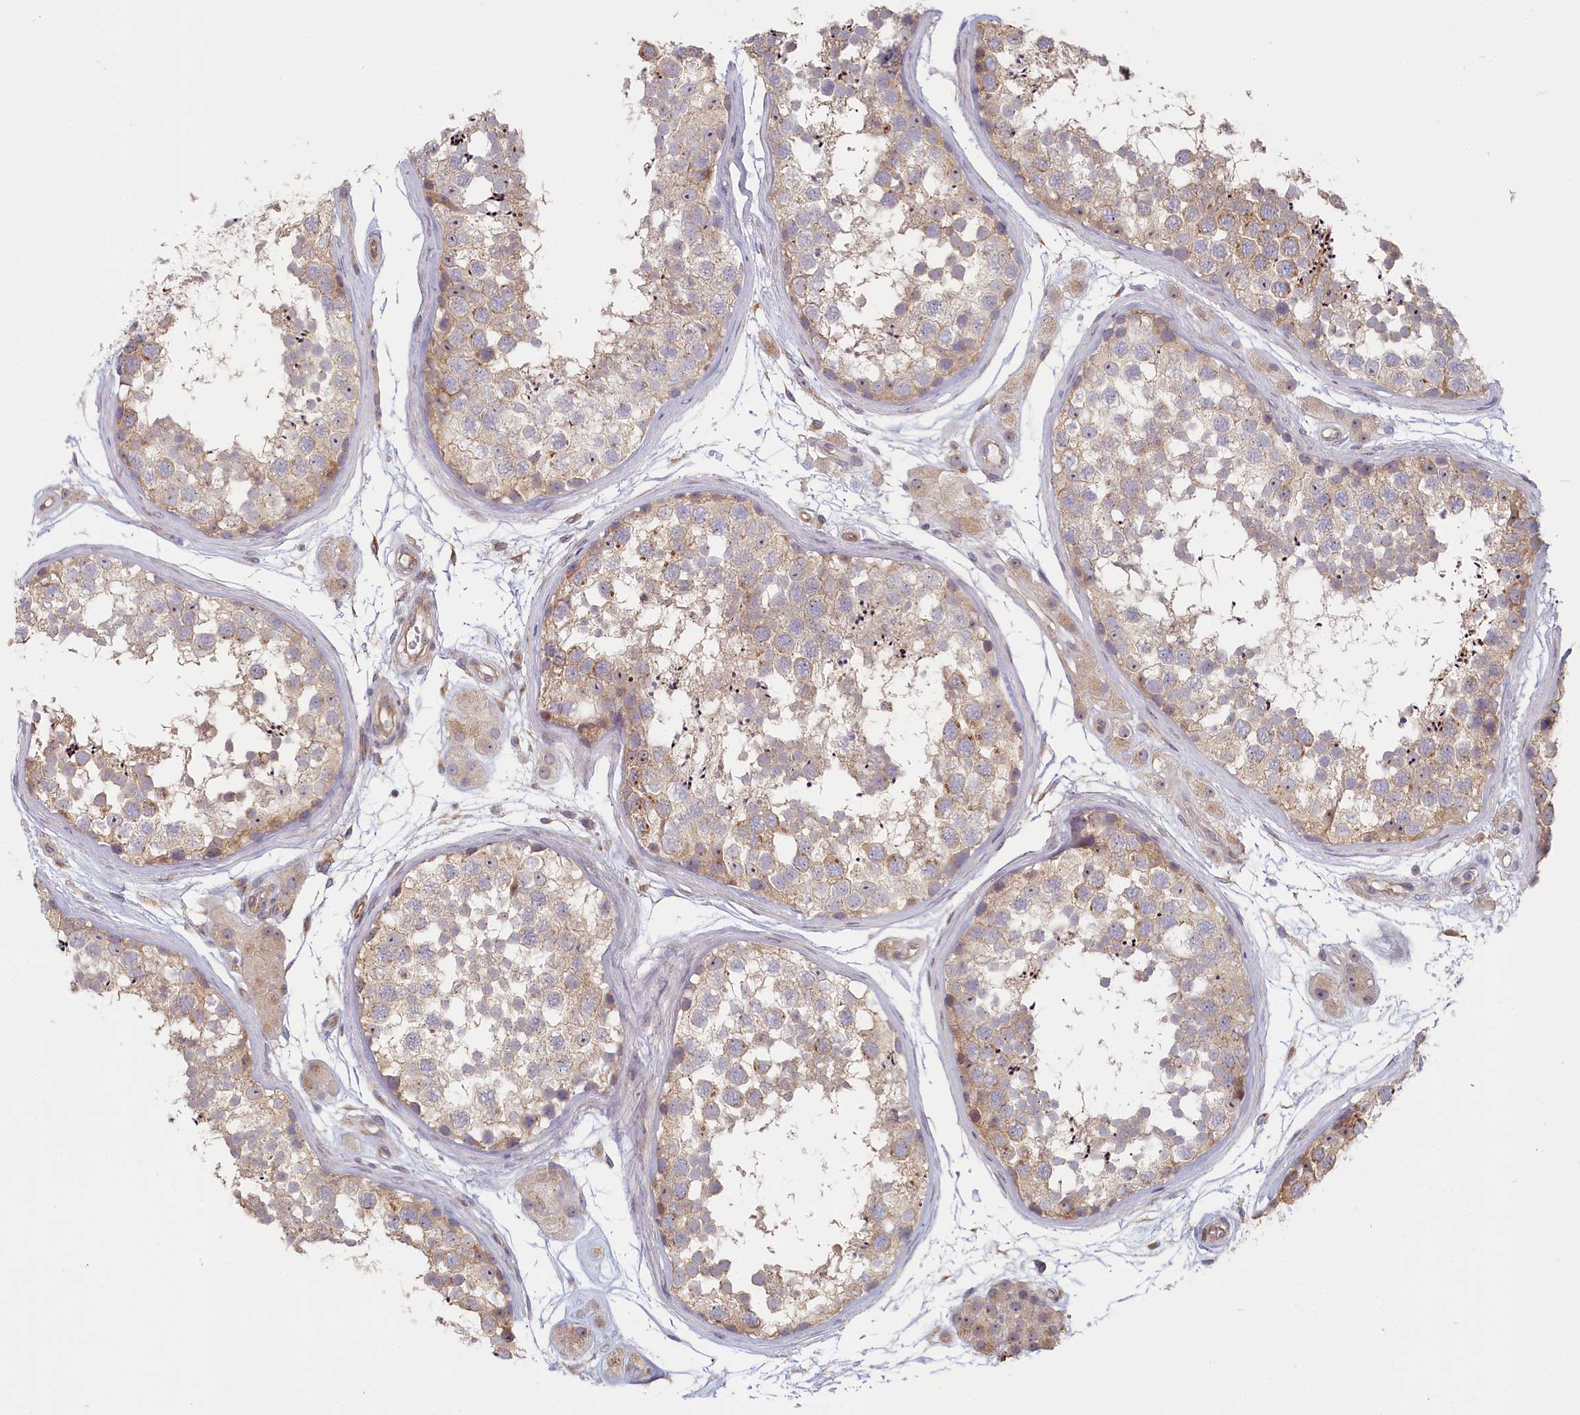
{"staining": {"intensity": "weak", "quantity": "25%-75%", "location": "cytoplasmic/membranous"}, "tissue": "testis", "cell_type": "Cells in seminiferous ducts", "image_type": "normal", "snomed": [{"axis": "morphology", "description": "Normal tissue, NOS"}, {"axis": "topography", "description": "Testis"}], "caption": "Unremarkable testis reveals weak cytoplasmic/membranous expression in approximately 25%-75% of cells in seminiferous ducts.", "gene": "INTS4", "patient": {"sex": "male", "age": 56}}